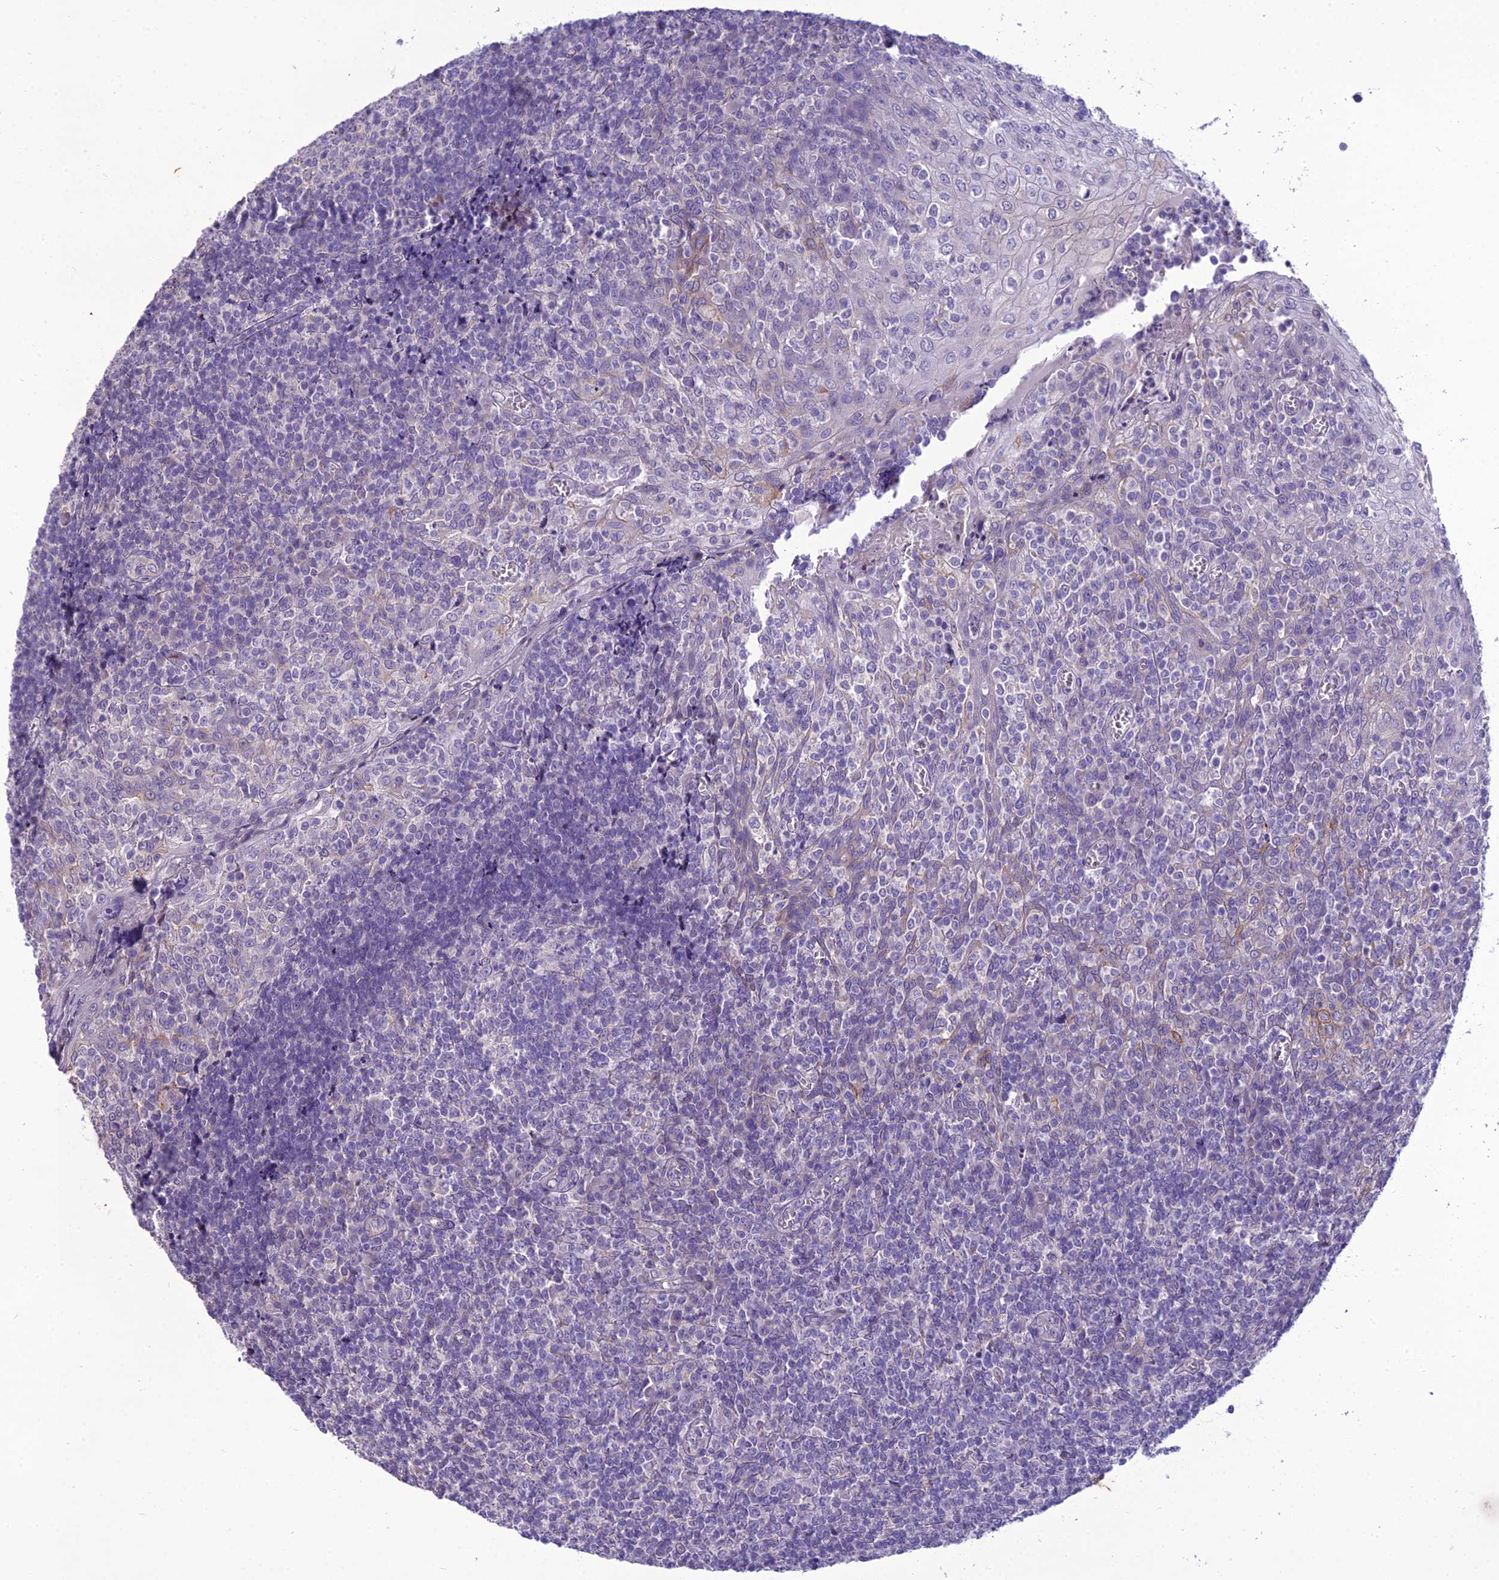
{"staining": {"intensity": "negative", "quantity": "none", "location": "none"}, "tissue": "tonsil", "cell_type": "Germinal center cells", "image_type": "normal", "snomed": [{"axis": "morphology", "description": "Normal tissue, NOS"}, {"axis": "topography", "description": "Tonsil"}], "caption": "This is an immunohistochemistry (IHC) photomicrograph of unremarkable tonsil. There is no positivity in germinal center cells.", "gene": "SCRT1", "patient": {"sex": "female", "age": 19}}